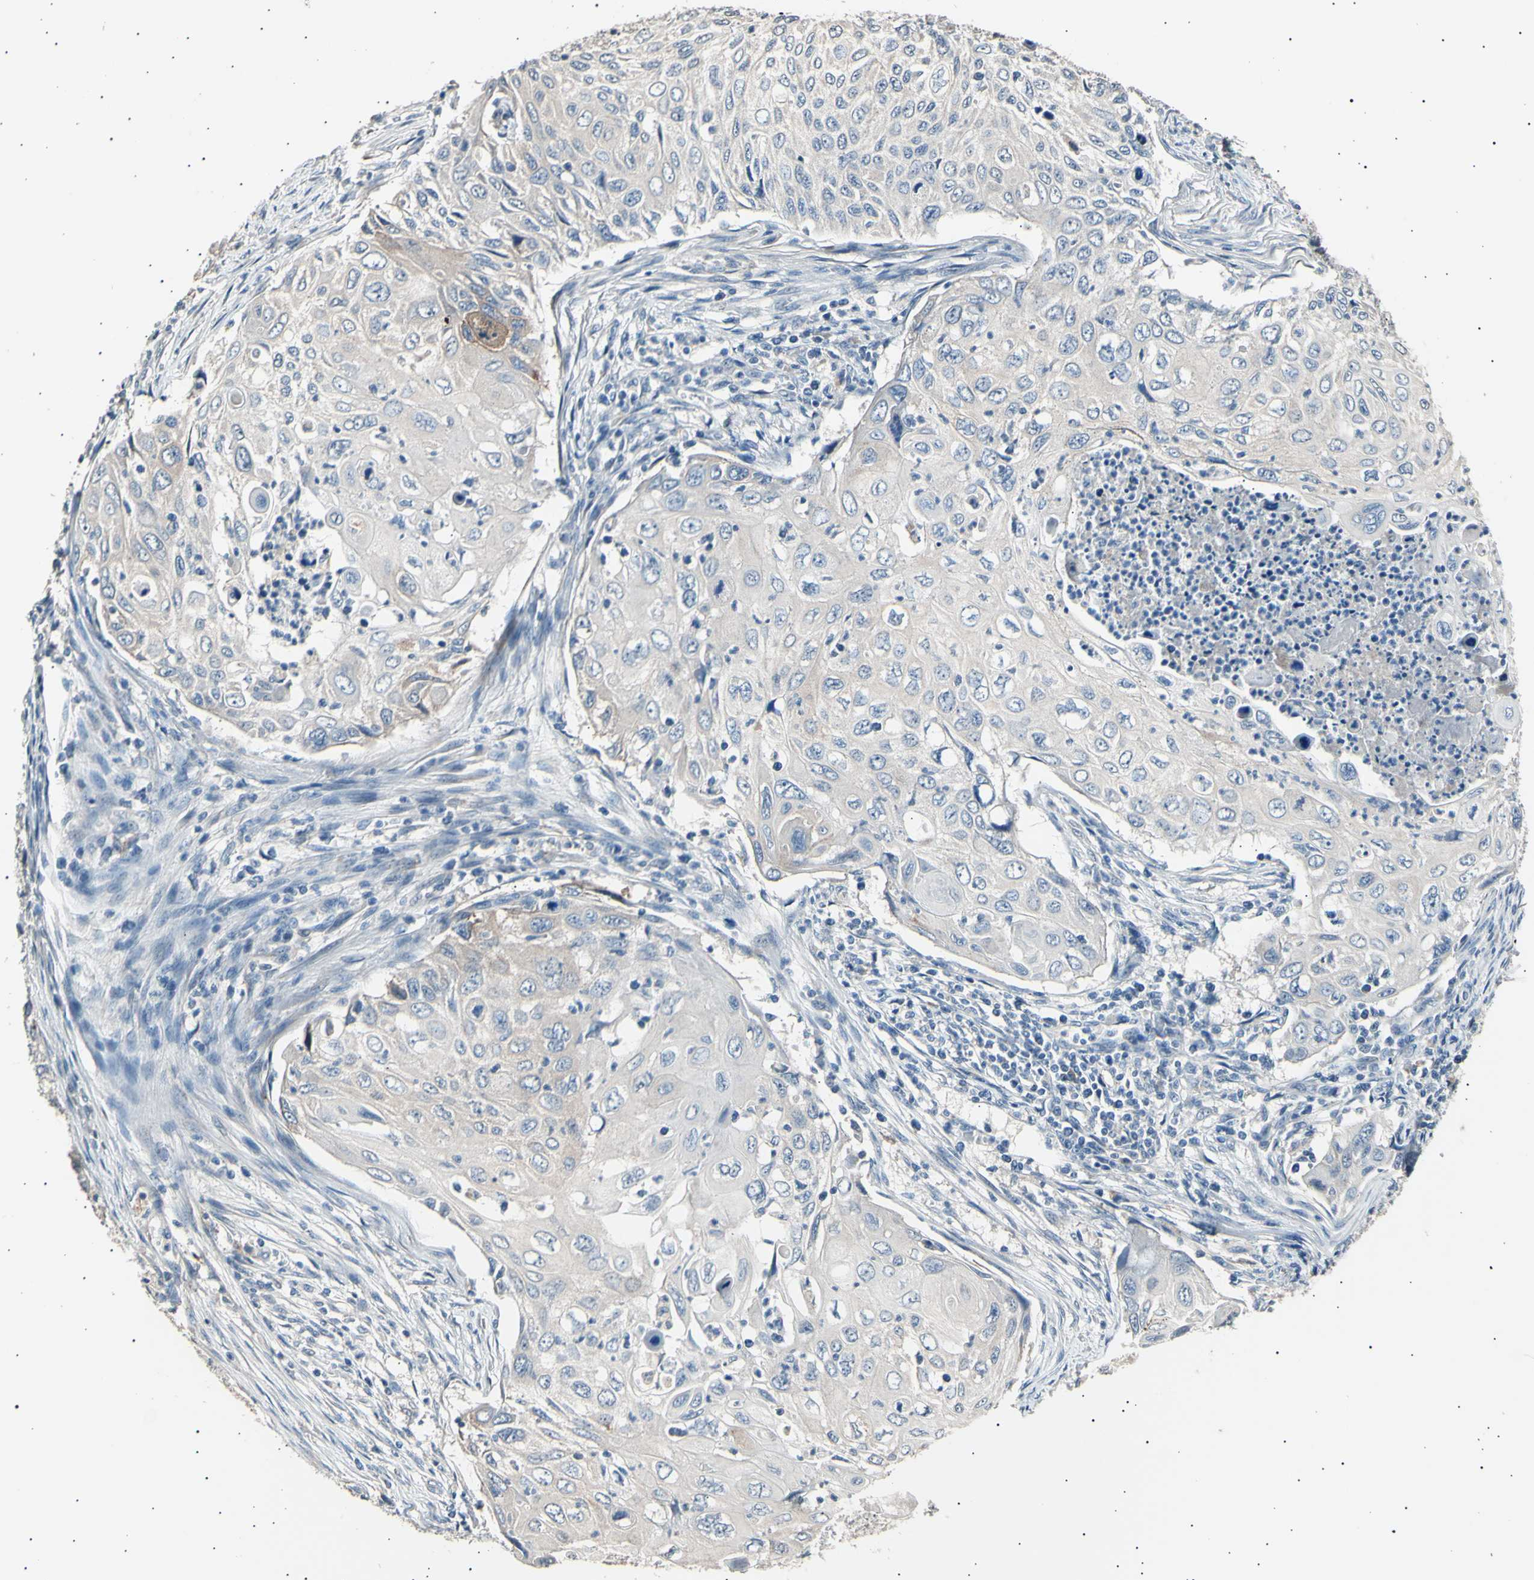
{"staining": {"intensity": "negative", "quantity": "none", "location": "none"}, "tissue": "cervical cancer", "cell_type": "Tumor cells", "image_type": "cancer", "snomed": [{"axis": "morphology", "description": "Squamous cell carcinoma, NOS"}, {"axis": "topography", "description": "Cervix"}], "caption": "Cervical squamous cell carcinoma stained for a protein using immunohistochemistry (IHC) reveals no staining tumor cells.", "gene": "LDLR", "patient": {"sex": "female", "age": 70}}